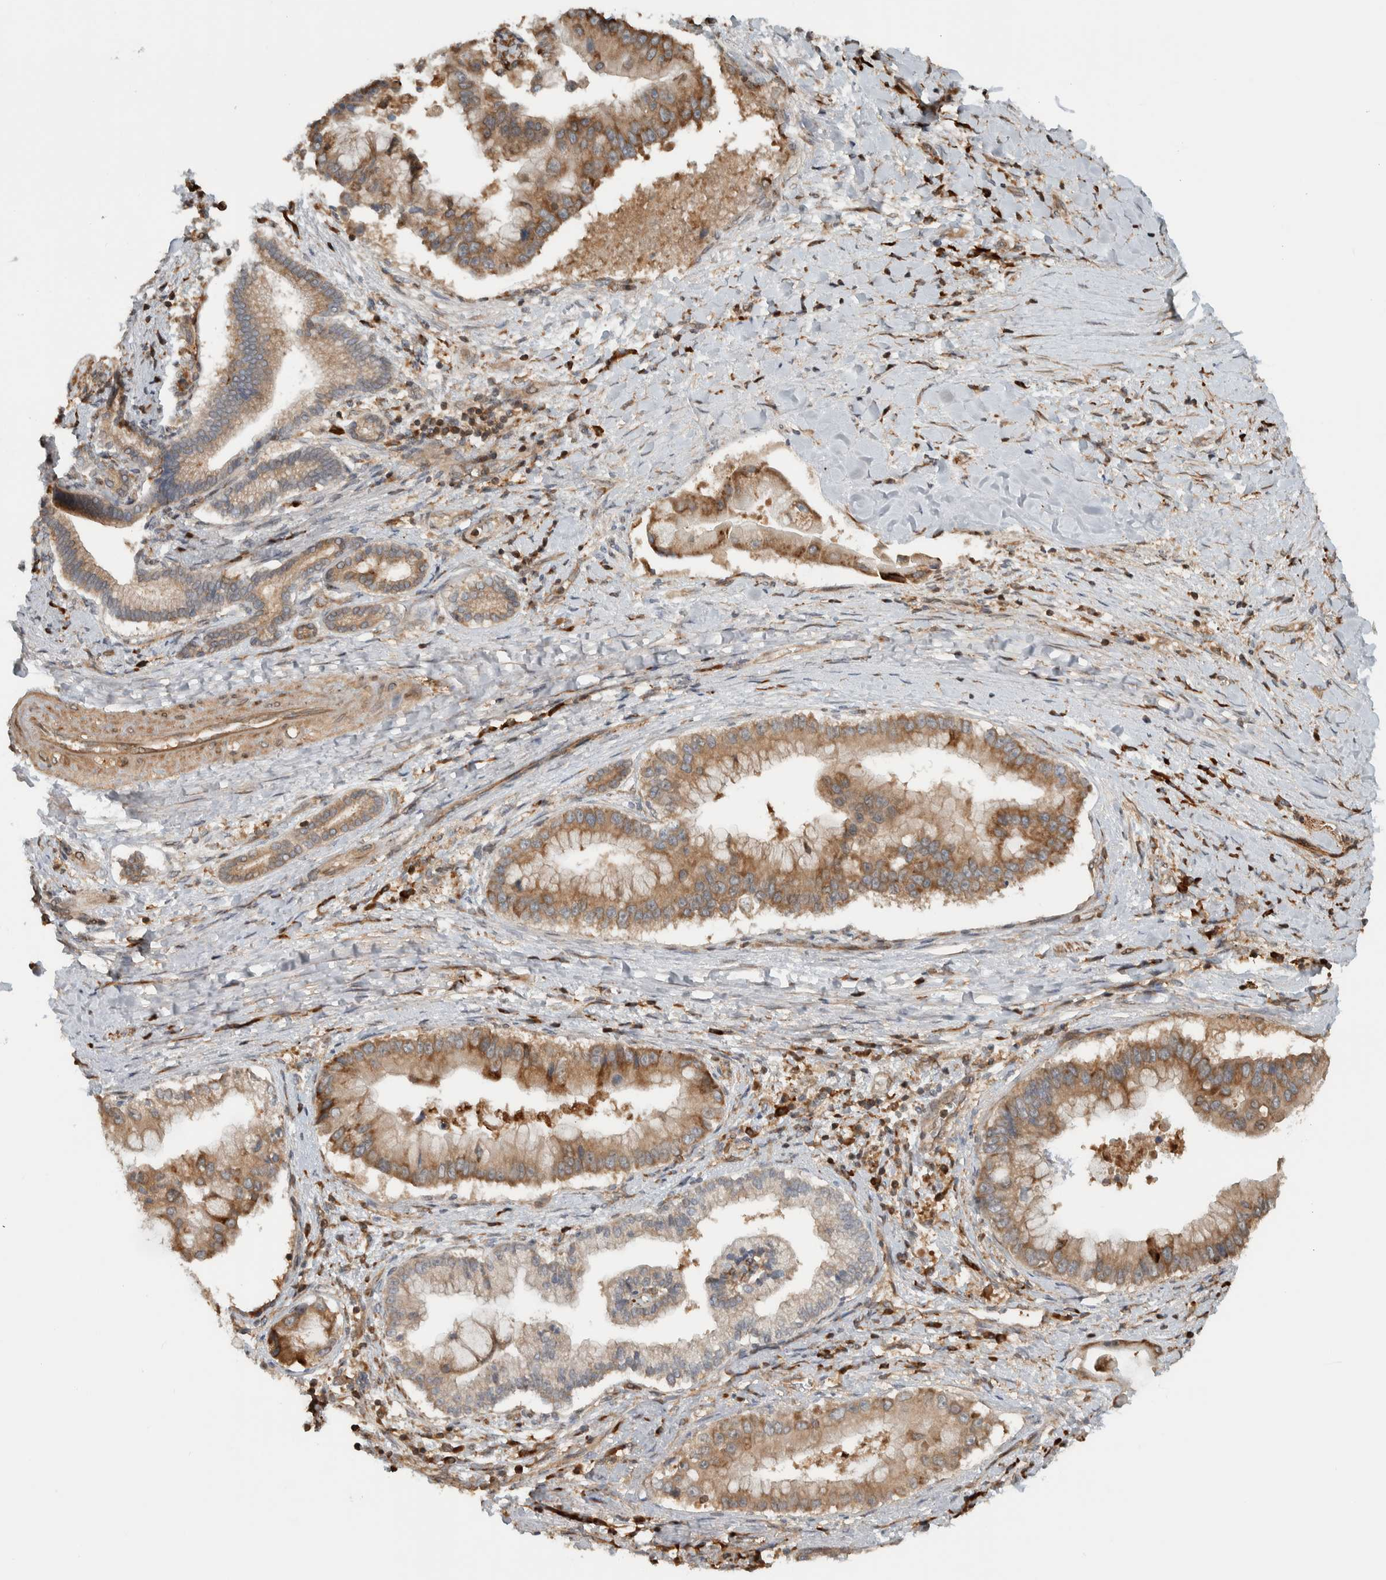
{"staining": {"intensity": "moderate", "quantity": ">75%", "location": "cytoplasmic/membranous"}, "tissue": "liver cancer", "cell_type": "Tumor cells", "image_type": "cancer", "snomed": [{"axis": "morphology", "description": "Cholangiocarcinoma"}, {"axis": "topography", "description": "Liver"}], "caption": "Cholangiocarcinoma (liver) tissue reveals moderate cytoplasmic/membranous positivity in approximately >75% of tumor cells", "gene": "CNTROB", "patient": {"sex": "male", "age": 50}}